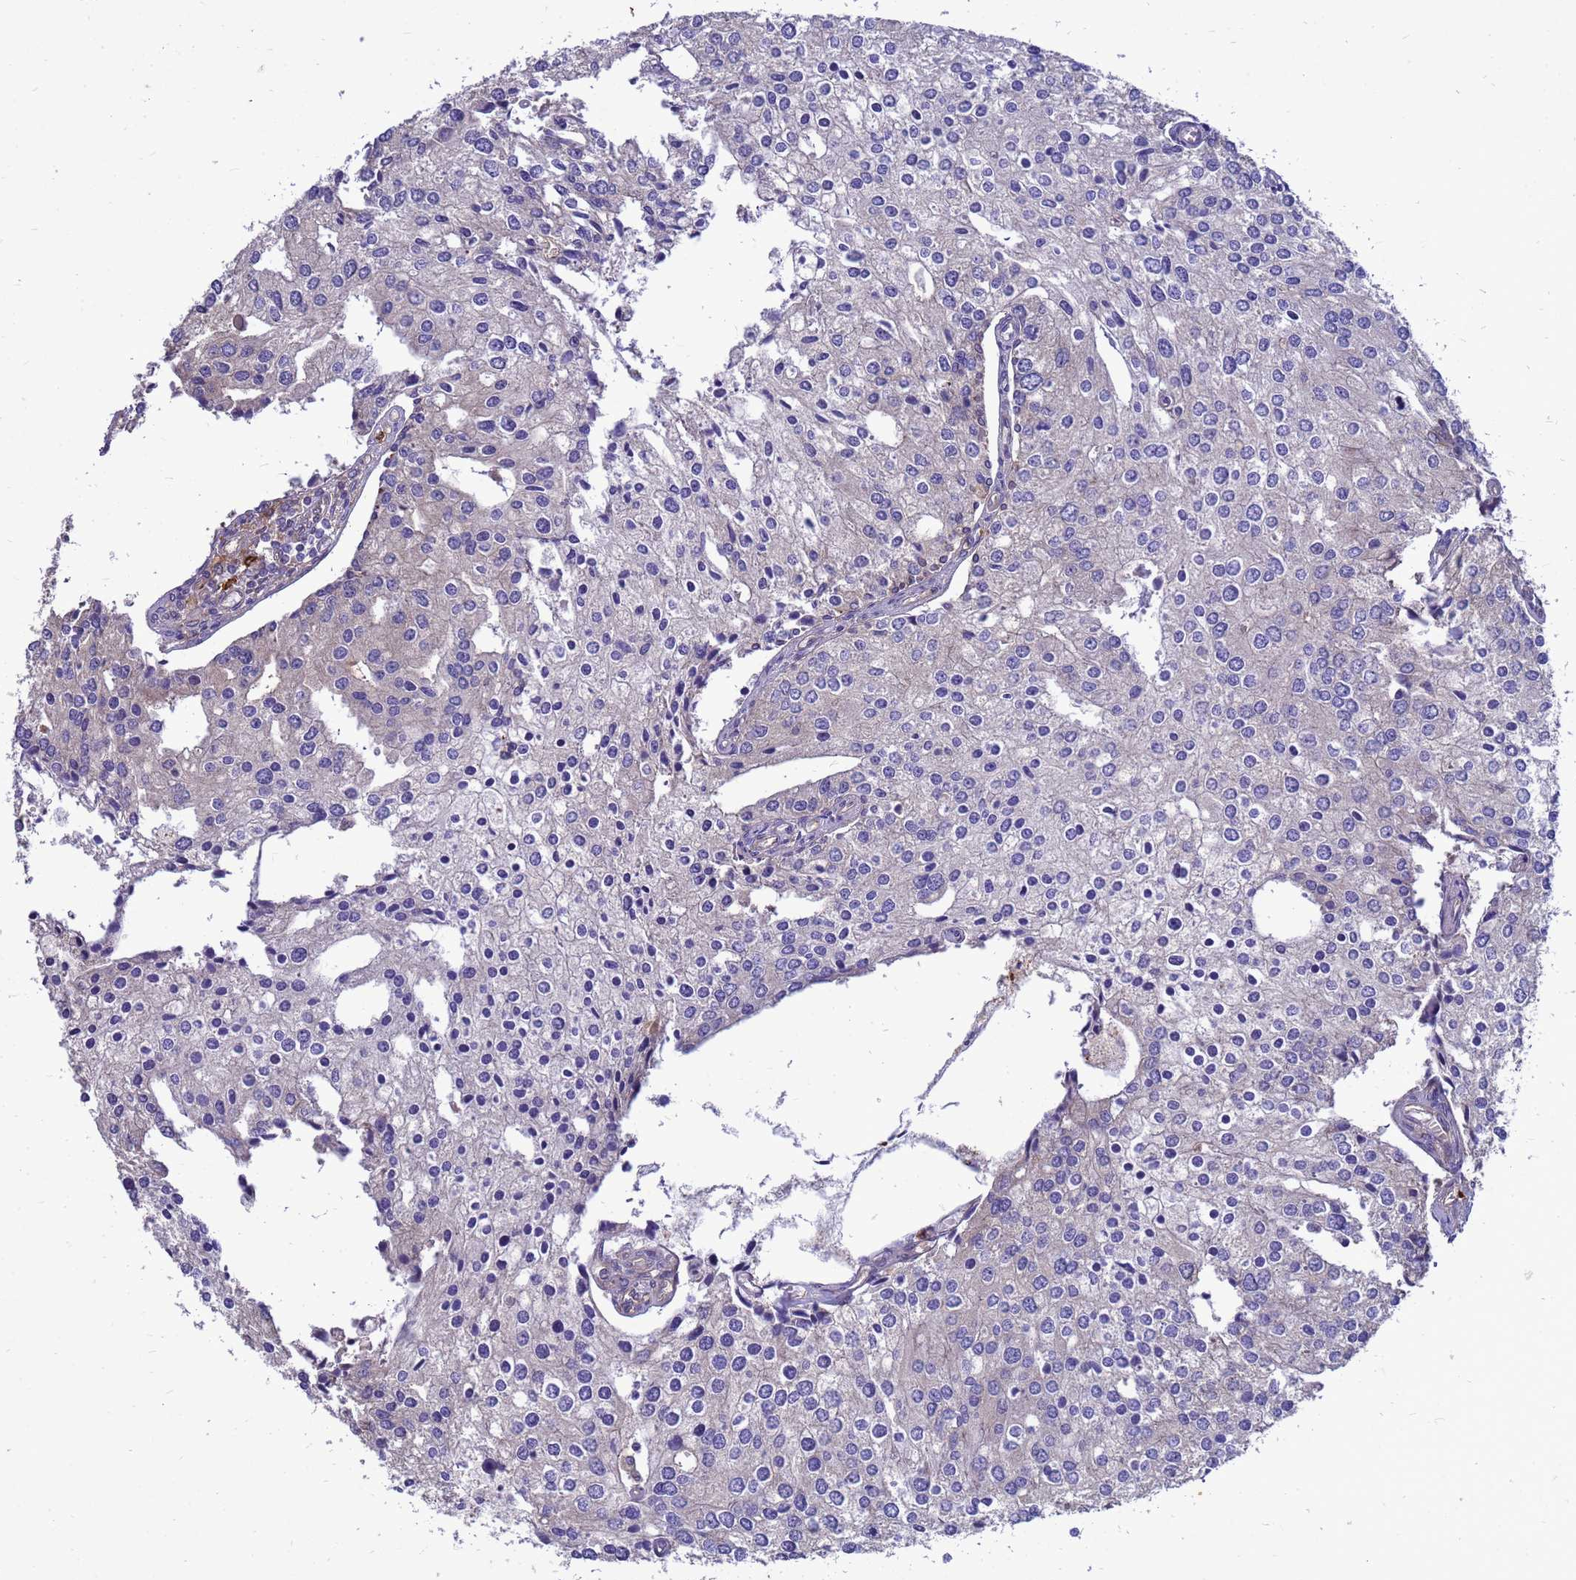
{"staining": {"intensity": "weak", "quantity": "25%-75%", "location": "cytoplasmic/membranous"}, "tissue": "prostate cancer", "cell_type": "Tumor cells", "image_type": "cancer", "snomed": [{"axis": "morphology", "description": "Adenocarcinoma, High grade"}, {"axis": "topography", "description": "Prostate"}], "caption": "Immunohistochemistry of prostate cancer reveals low levels of weak cytoplasmic/membranous staining in approximately 25%-75% of tumor cells. Immunohistochemistry stains the protein of interest in brown and the nuclei are stained blue.", "gene": "RNF215", "patient": {"sex": "male", "age": 62}}